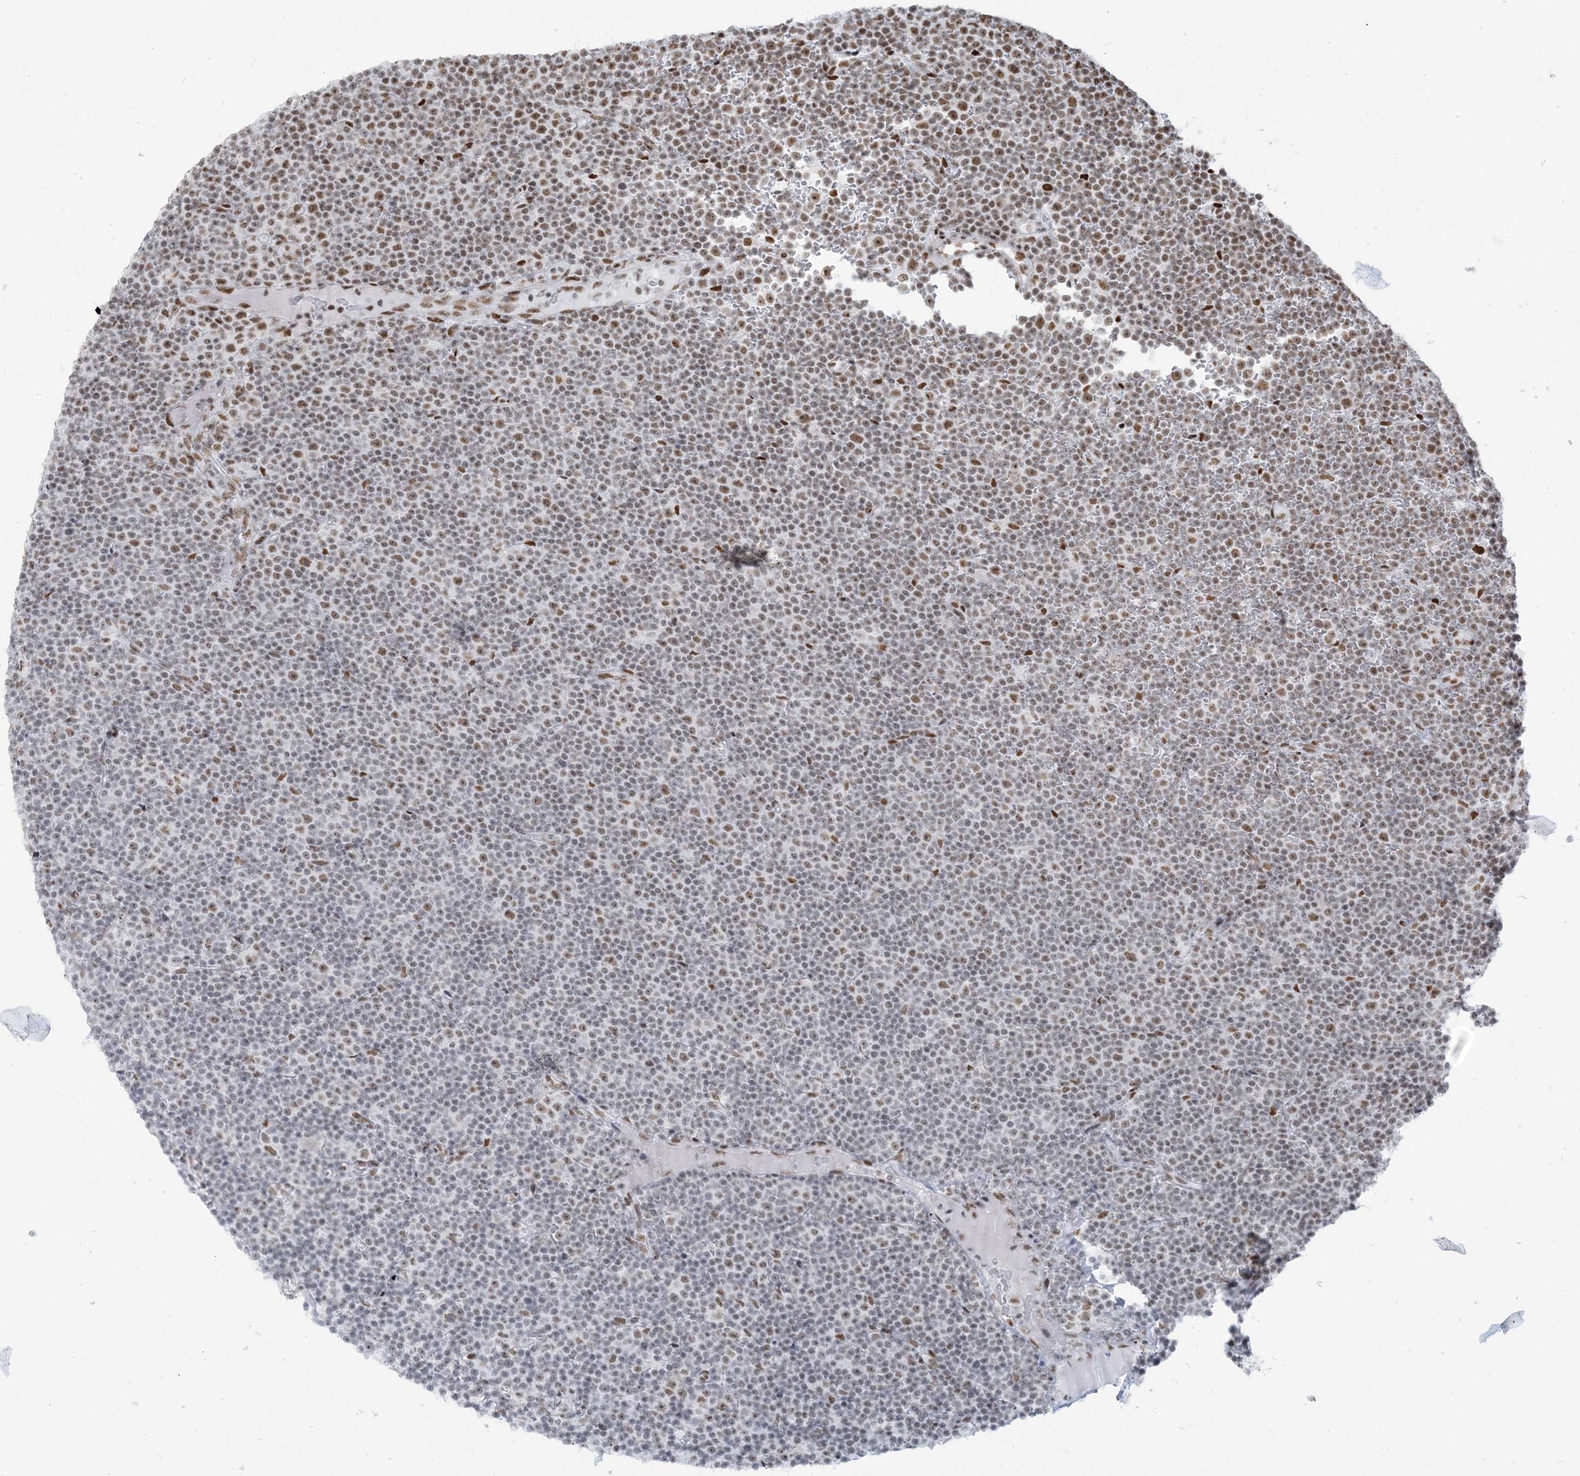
{"staining": {"intensity": "moderate", "quantity": "<25%", "location": "nuclear"}, "tissue": "lymphoma", "cell_type": "Tumor cells", "image_type": "cancer", "snomed": [{"axis": "morphology", "description": "Malignant lymphoma, non-Hodgkin's type, Low grade"}, {"axis": "topography", "description": "Lymph node"}], "caption": "Lymphoma was stained to show a protein in brown. There is low levels of moderate nuclear positivity in about <25% of tumor cells.", "gene": "STAG1", "patient": {"sex": "female", "age": 67}}